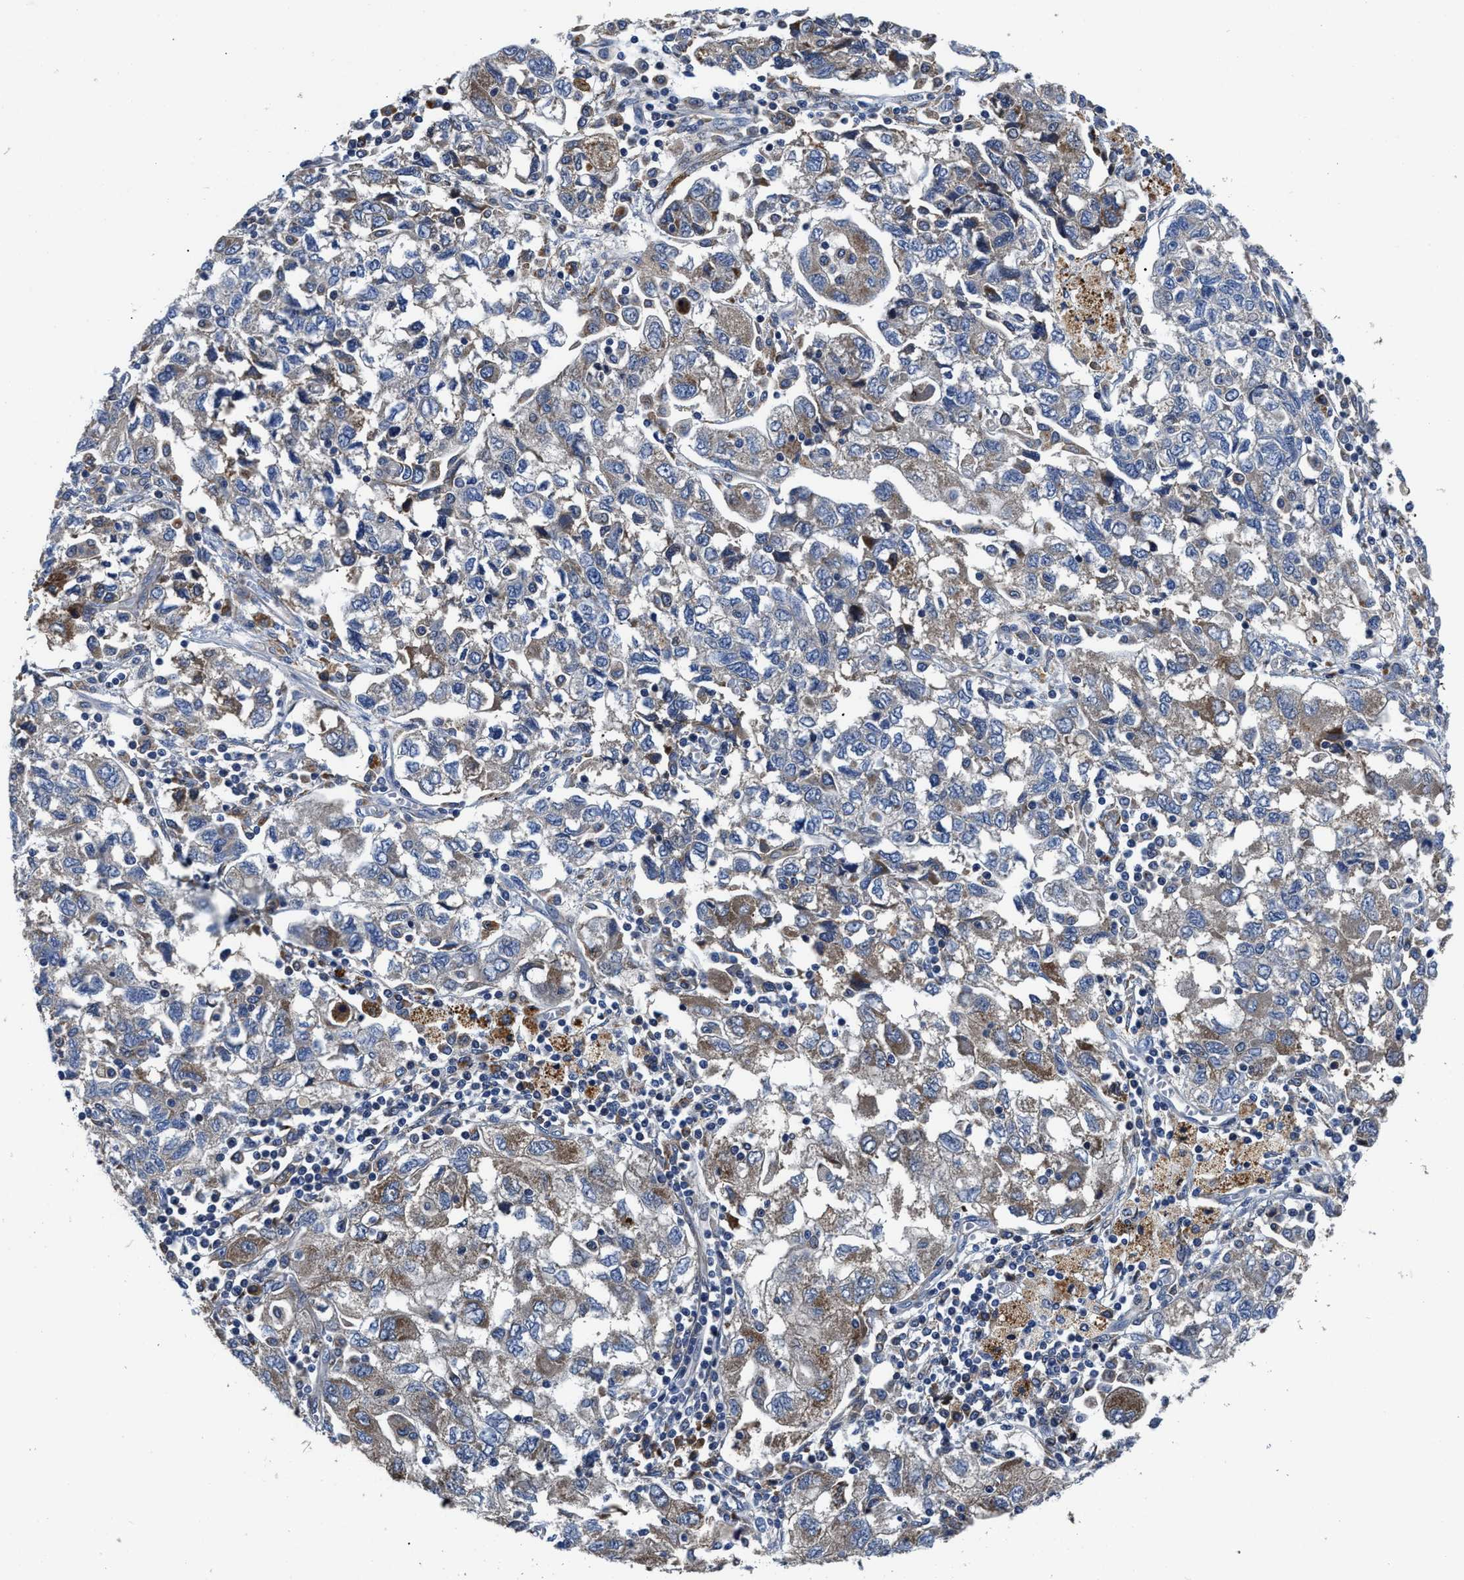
{"staining": {"intensity": "moderate", "quantity": "<25%", "location": "cytoplasmic/membranous"}, "tissue": "ovarian cancer", "cell_type": "Tumor cells", "image_type": "cancer", "snomed": [{"axis": "morphology", "description": "Carcinoma, NOS"}, {"axis": "morphology", "description": "Cystadenocarcinoma, serous, NOS"}, {"axis": "topography", "description": "Ovary"}], "caption": "Protein analysis of carcinoma (ovarian) tissue demonstrates moderate cytoplasmic/membranous positivity in approximately <25% of tumor cells.", "gene": "SLC12A2", "patient": {"sex": "female", "age": 69}}